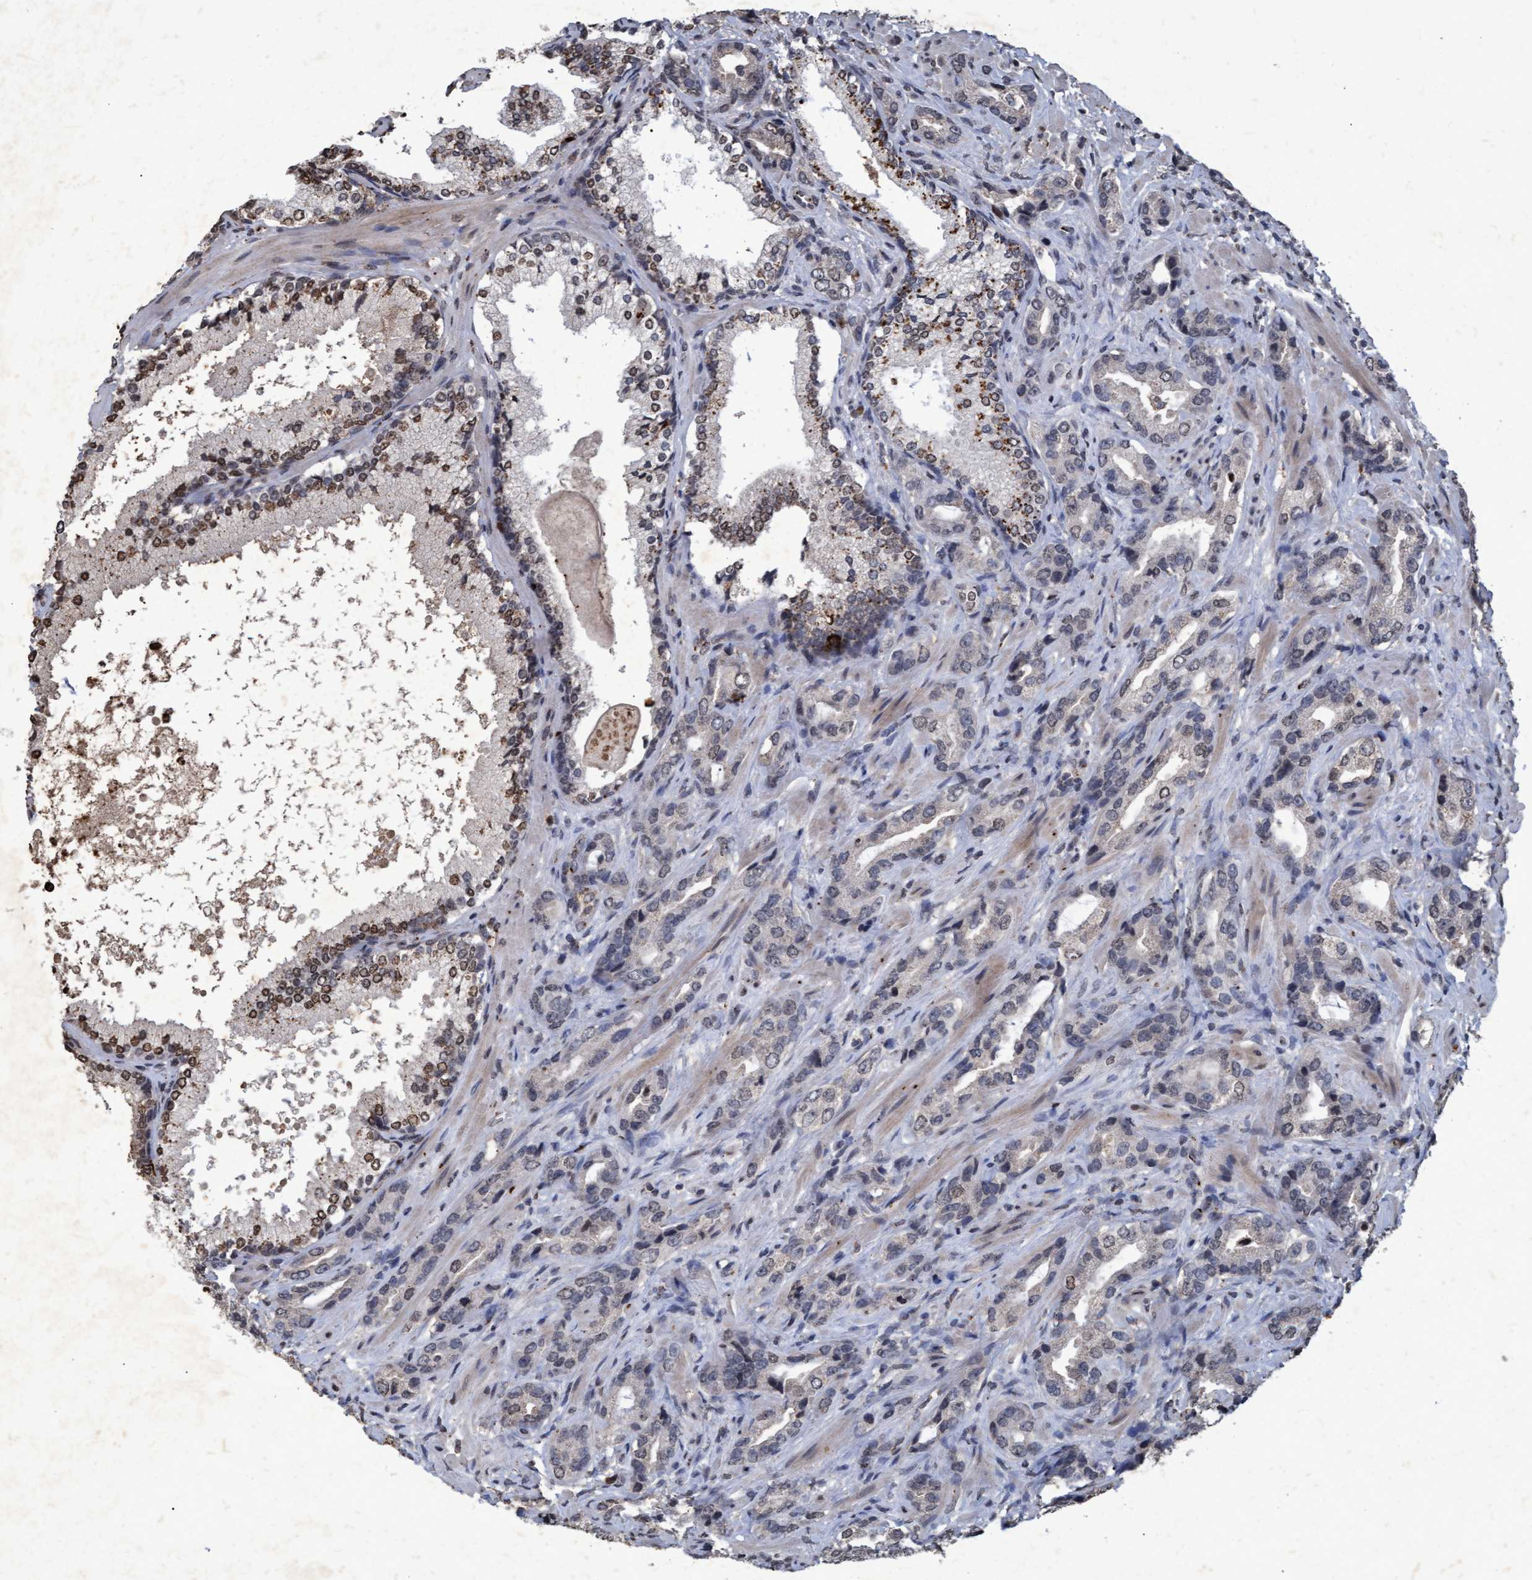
{"staining": {"intensity": "negative", "quantity": "none", "location": "none"}, "tissue": "prostate cancer", "cell_type": "Tumor cells", "image_type": "cancer", "snomed": [{"axis": "morphology", "description": "Adenocarcinoma, High grade"}, {"axis": "topography", "description": "Prostate"}], "caption": "DAB immunohistochemical staining of human prostate cancer reveals no significant positivity in tumor cells. (Brightfield microscopy of DAB IHC at high magnification).", "gene": "GALC", "patient": {"sex": "male", "age": 63}}